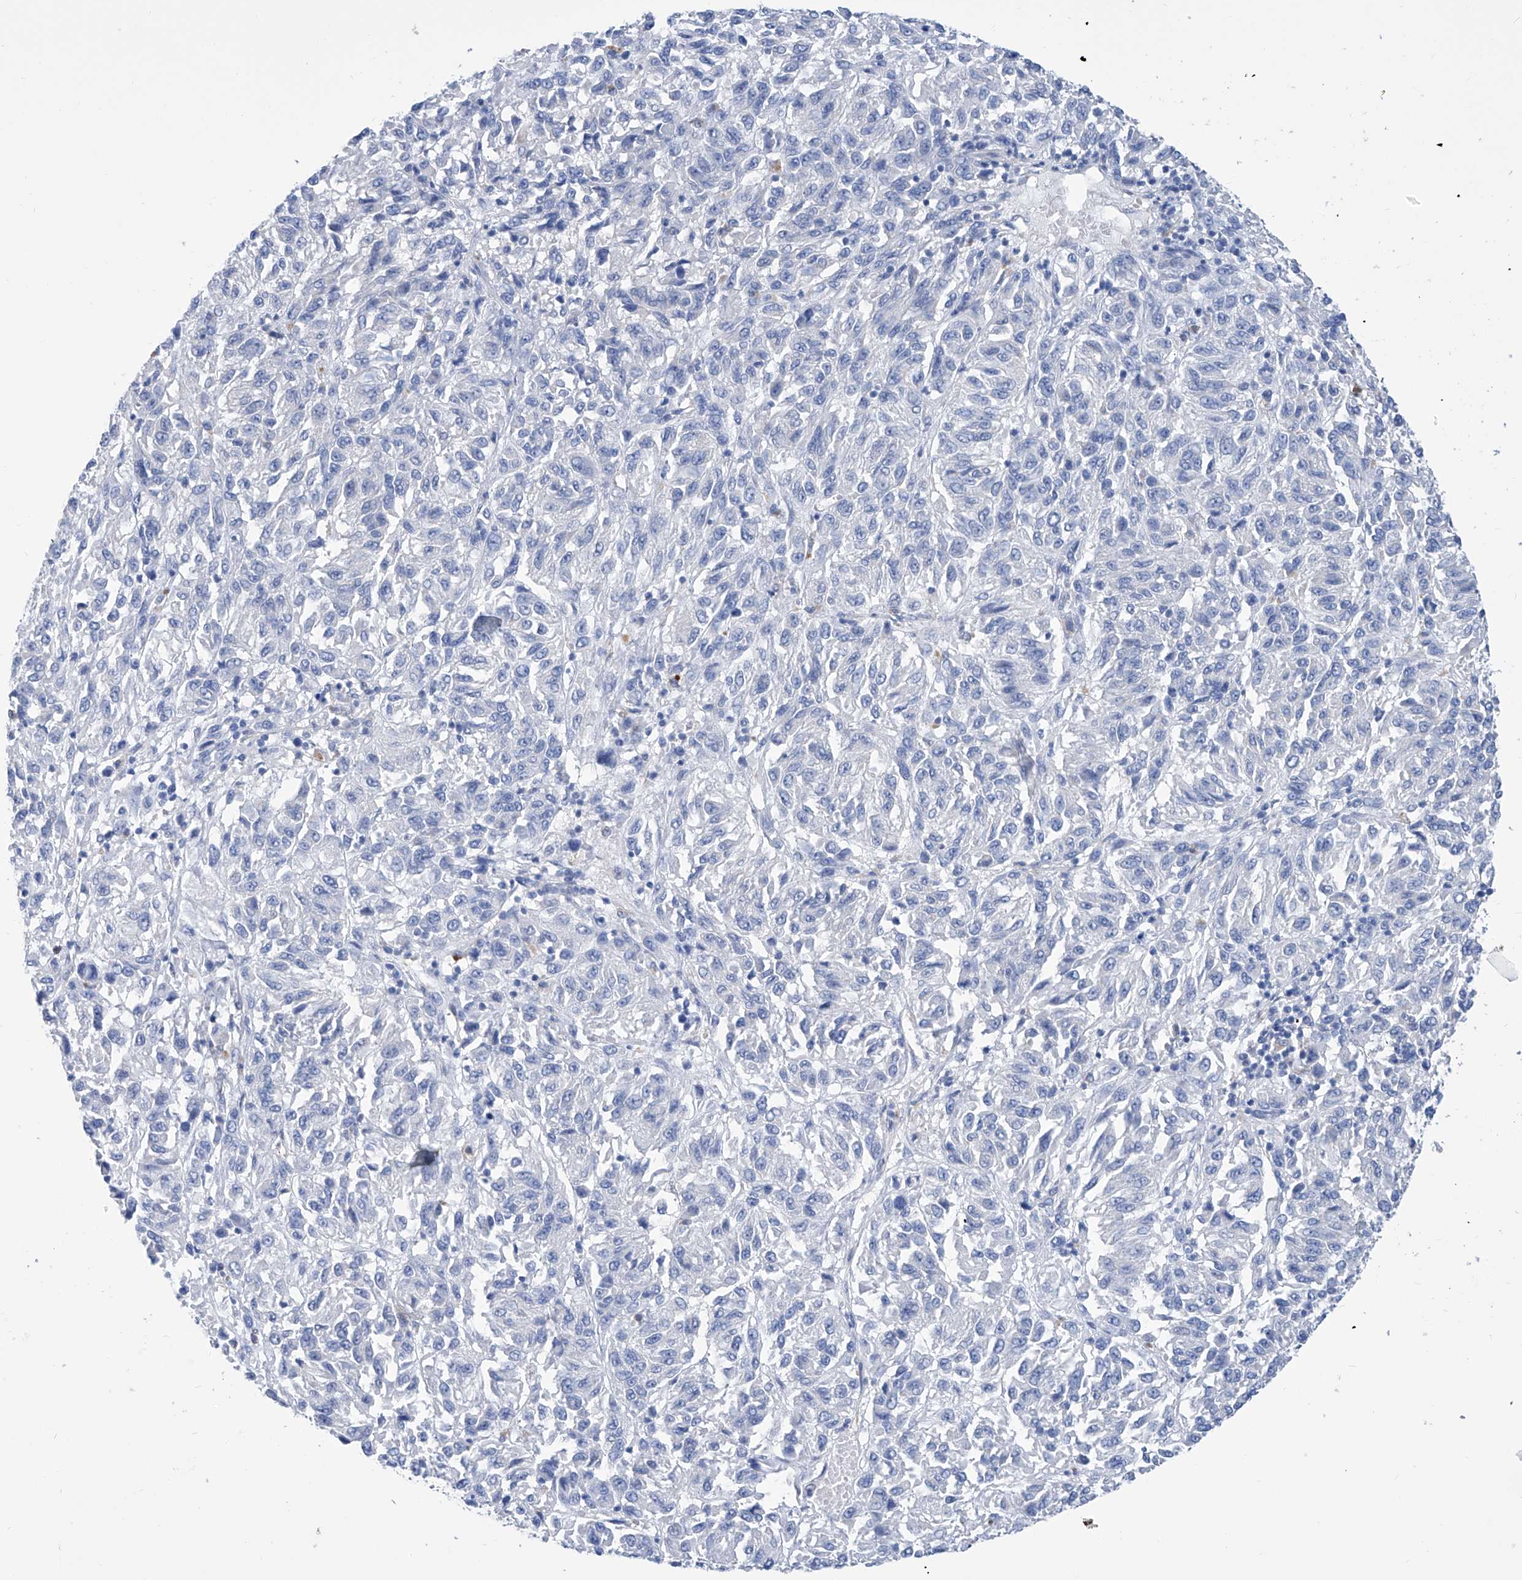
{"staining": {"intensity": "negative", "quantity": "none", "location": "none"}, "tissue": "melanoma", "cell_type": "Tumor cells", "image_type": "cancer", "snomed": [{"axis": "morphology", "description": "Malignant melanoma, Metastatic site"}, {"axis": "topography", "description": "Lung"}], "caption": "Histopathology image shows no significant protein expression in tumor cells of malignant melanoma (metastatic site). Nuclei are stained in blue.", "gene": "IMPA2", "patient": {"sex": "male", "age": 64}}